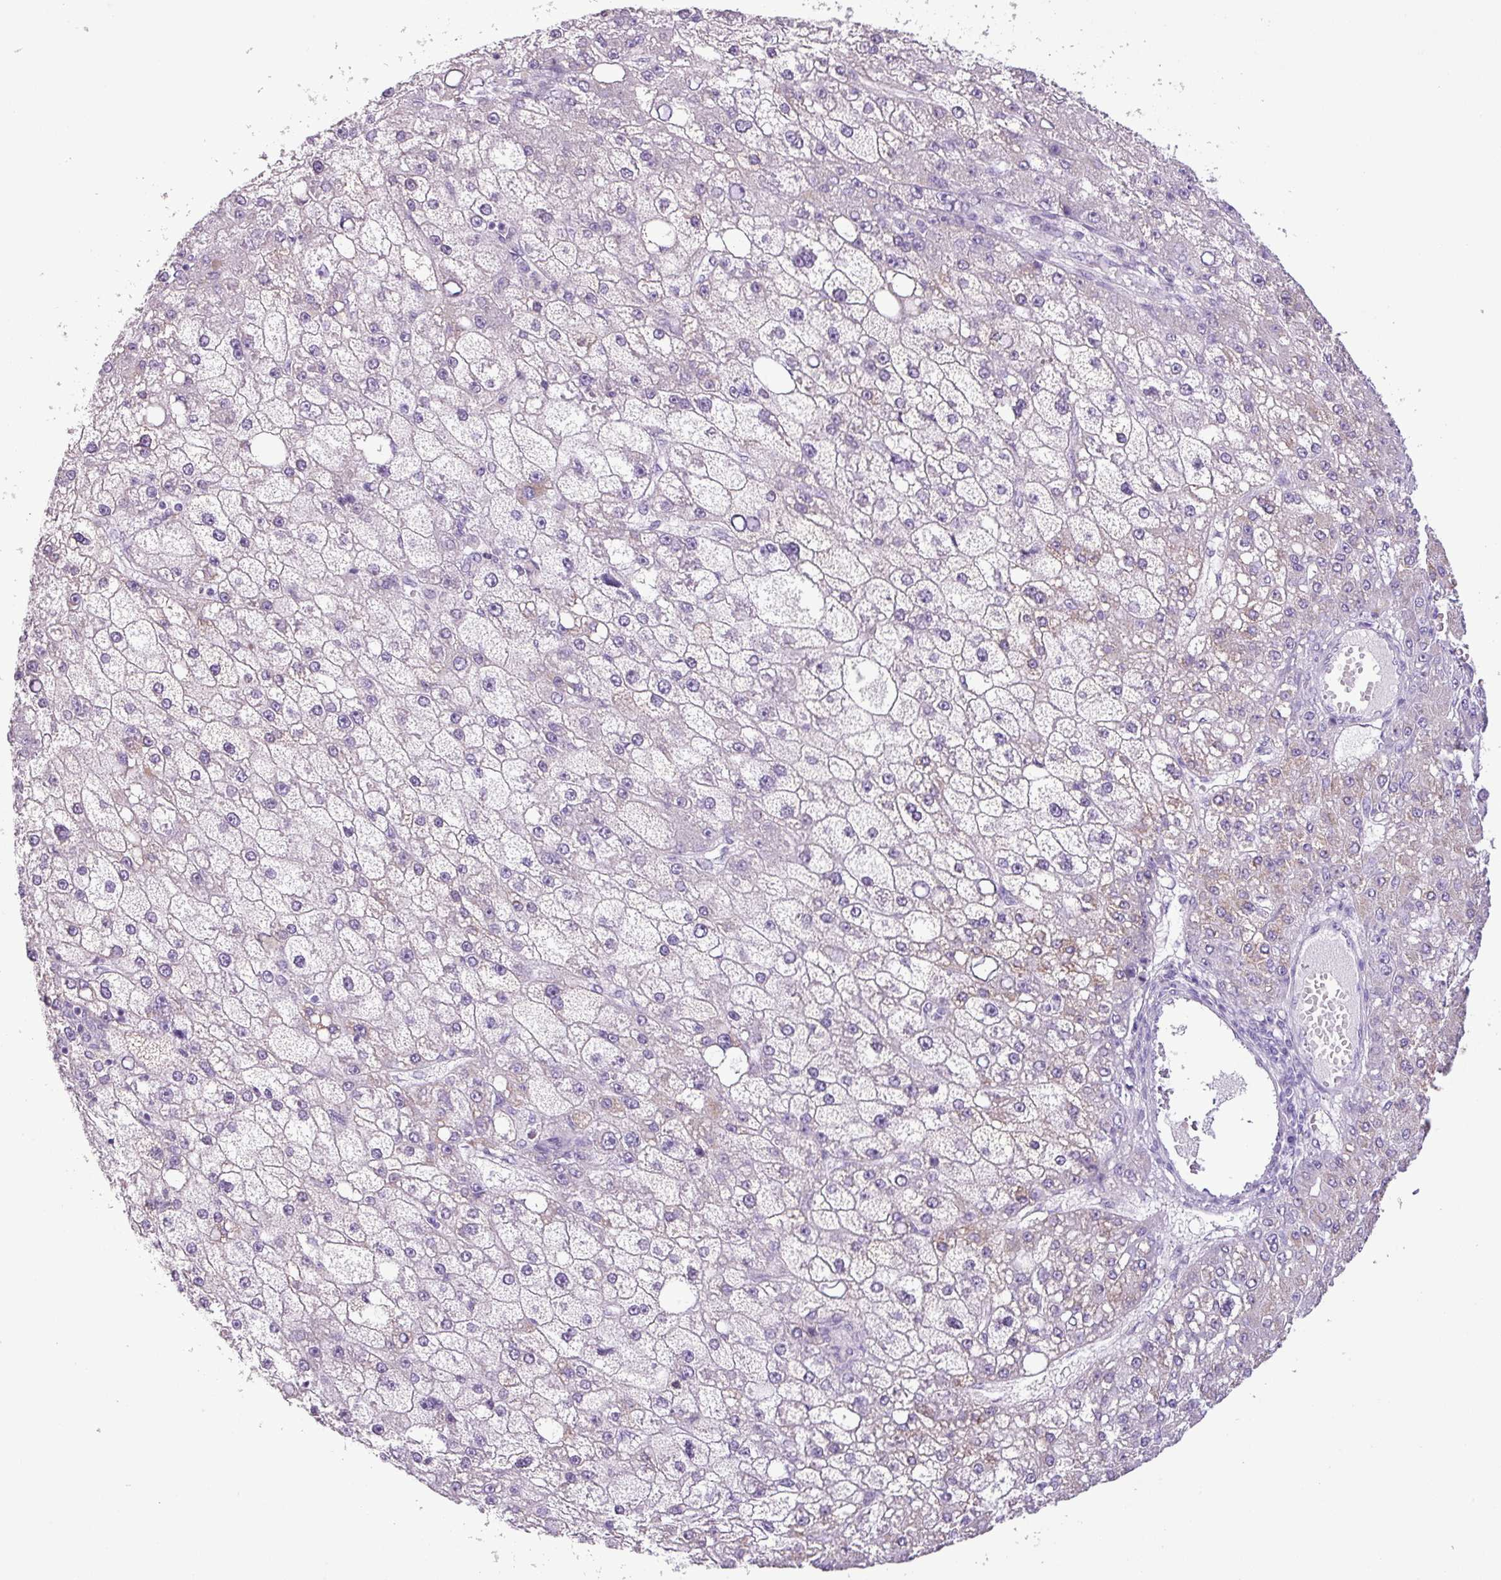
{"staining": {"intensity": "weak", "quantity": "<25%", "location": "cytoplasmic/membranous"}, "tissue": "liver cancer", "cell_type": "Tumor cells", "image_type": "cancer", "snomed": [{"axis": "morphology", "description": "Carcinoma, Hepatocellular, NOS"}, {"axis": "topography", "description": "Liver"}], "caption": "This is an IHC photomicrograph of human liver hepatocellular carcinoma. There is no positivity in tumor cells.", "gene": "ZNF667", "patient": {"sex": "male", "age": 67}}